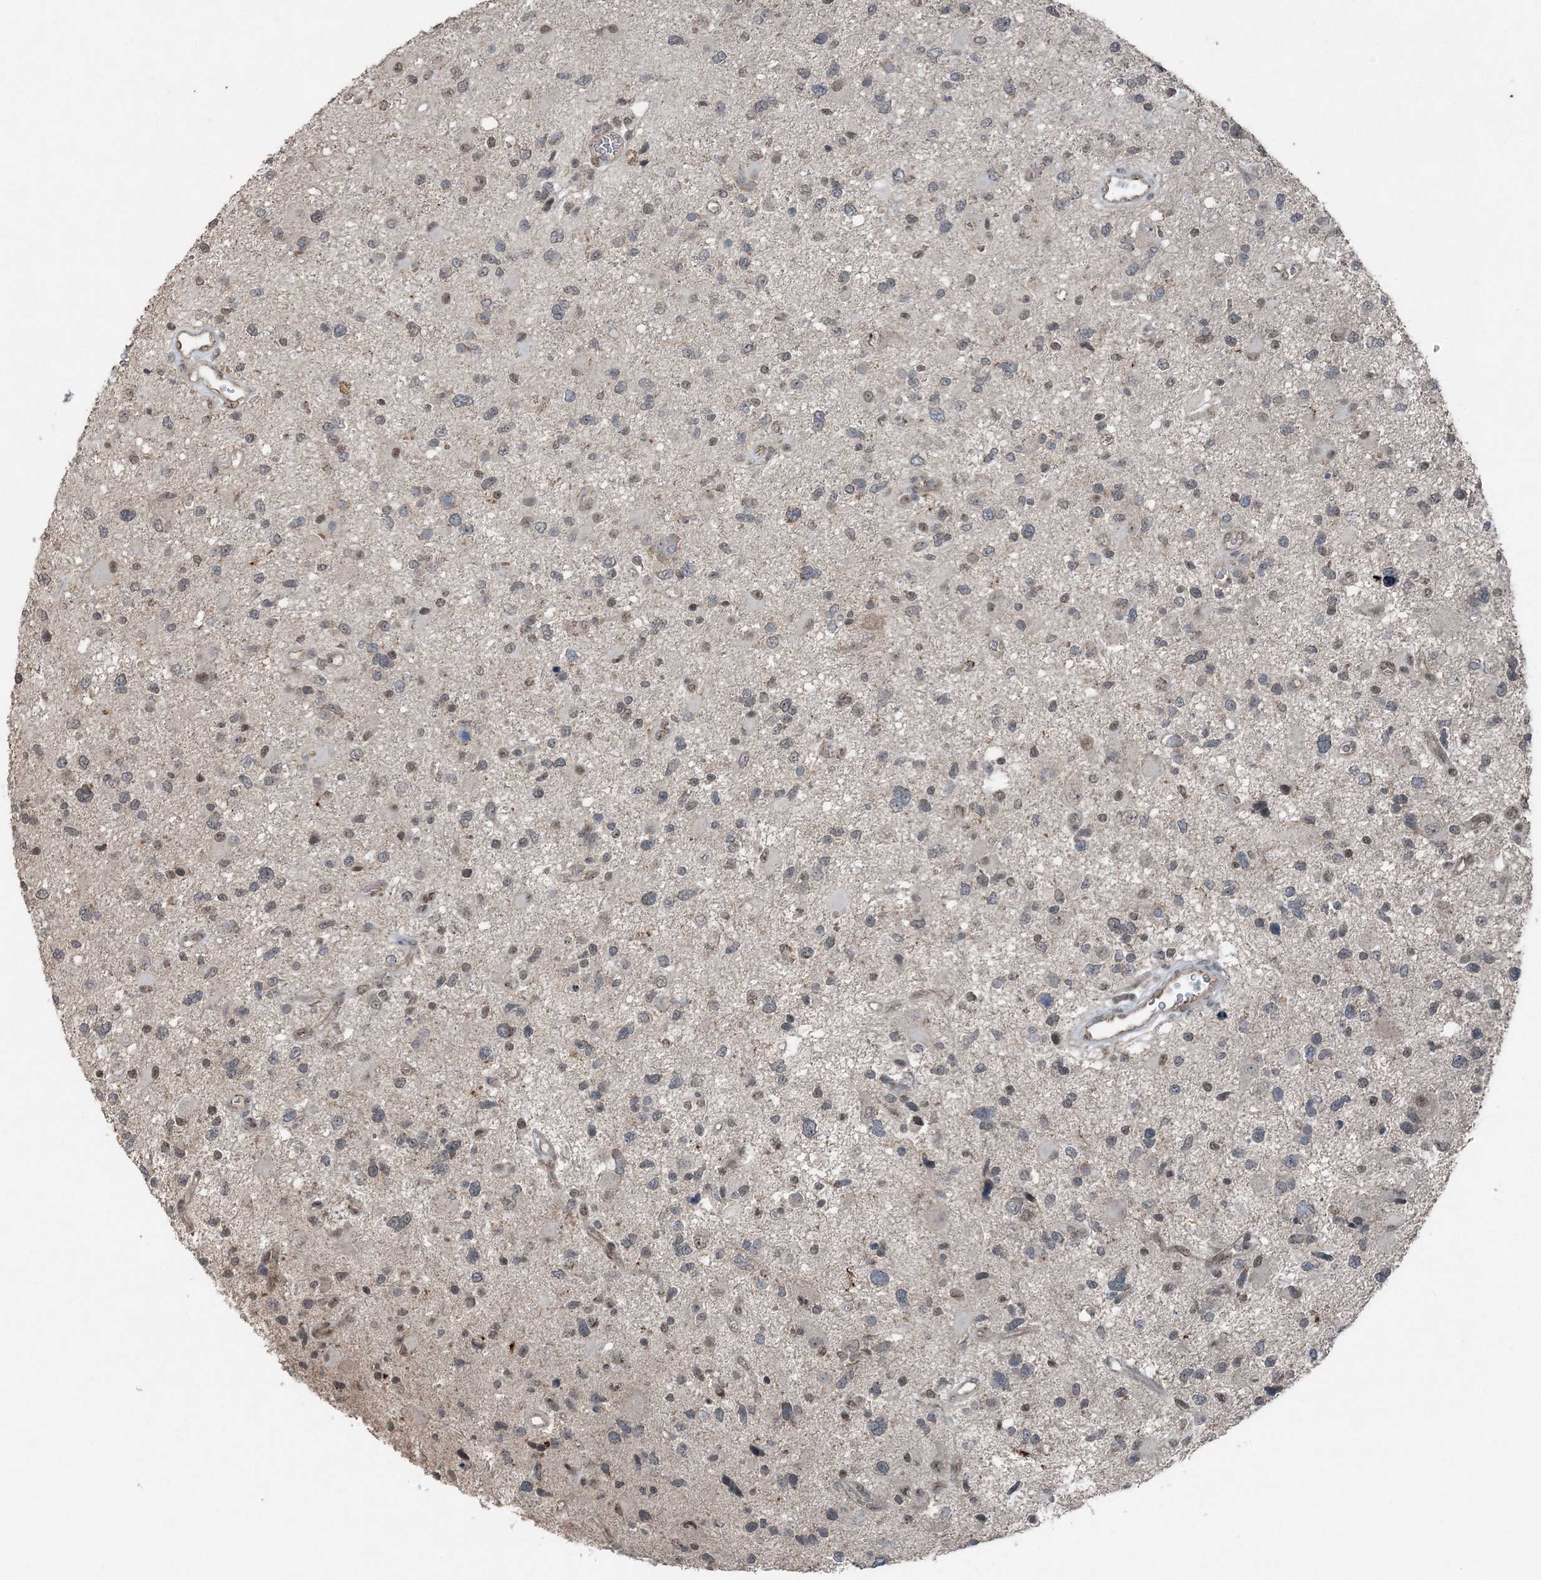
{"staining": {"intensity": "negative", "quantity": "none", "location": "none"}, "tissue": "glioma", "cell_type": "Tumor cells", "image_type": "cancer", "snomed": [{"axis": "morphology", "description": "Glioma, malignant, High grade"}, {"axis": "topography", "description": "Brain"}], "caption": "Histopathology image shows no protein expression in tumor cells of malignant glioma (high-grade) tissue.", "gene": "VSIG2", "patient": {"sex": "male", "age": 33}}